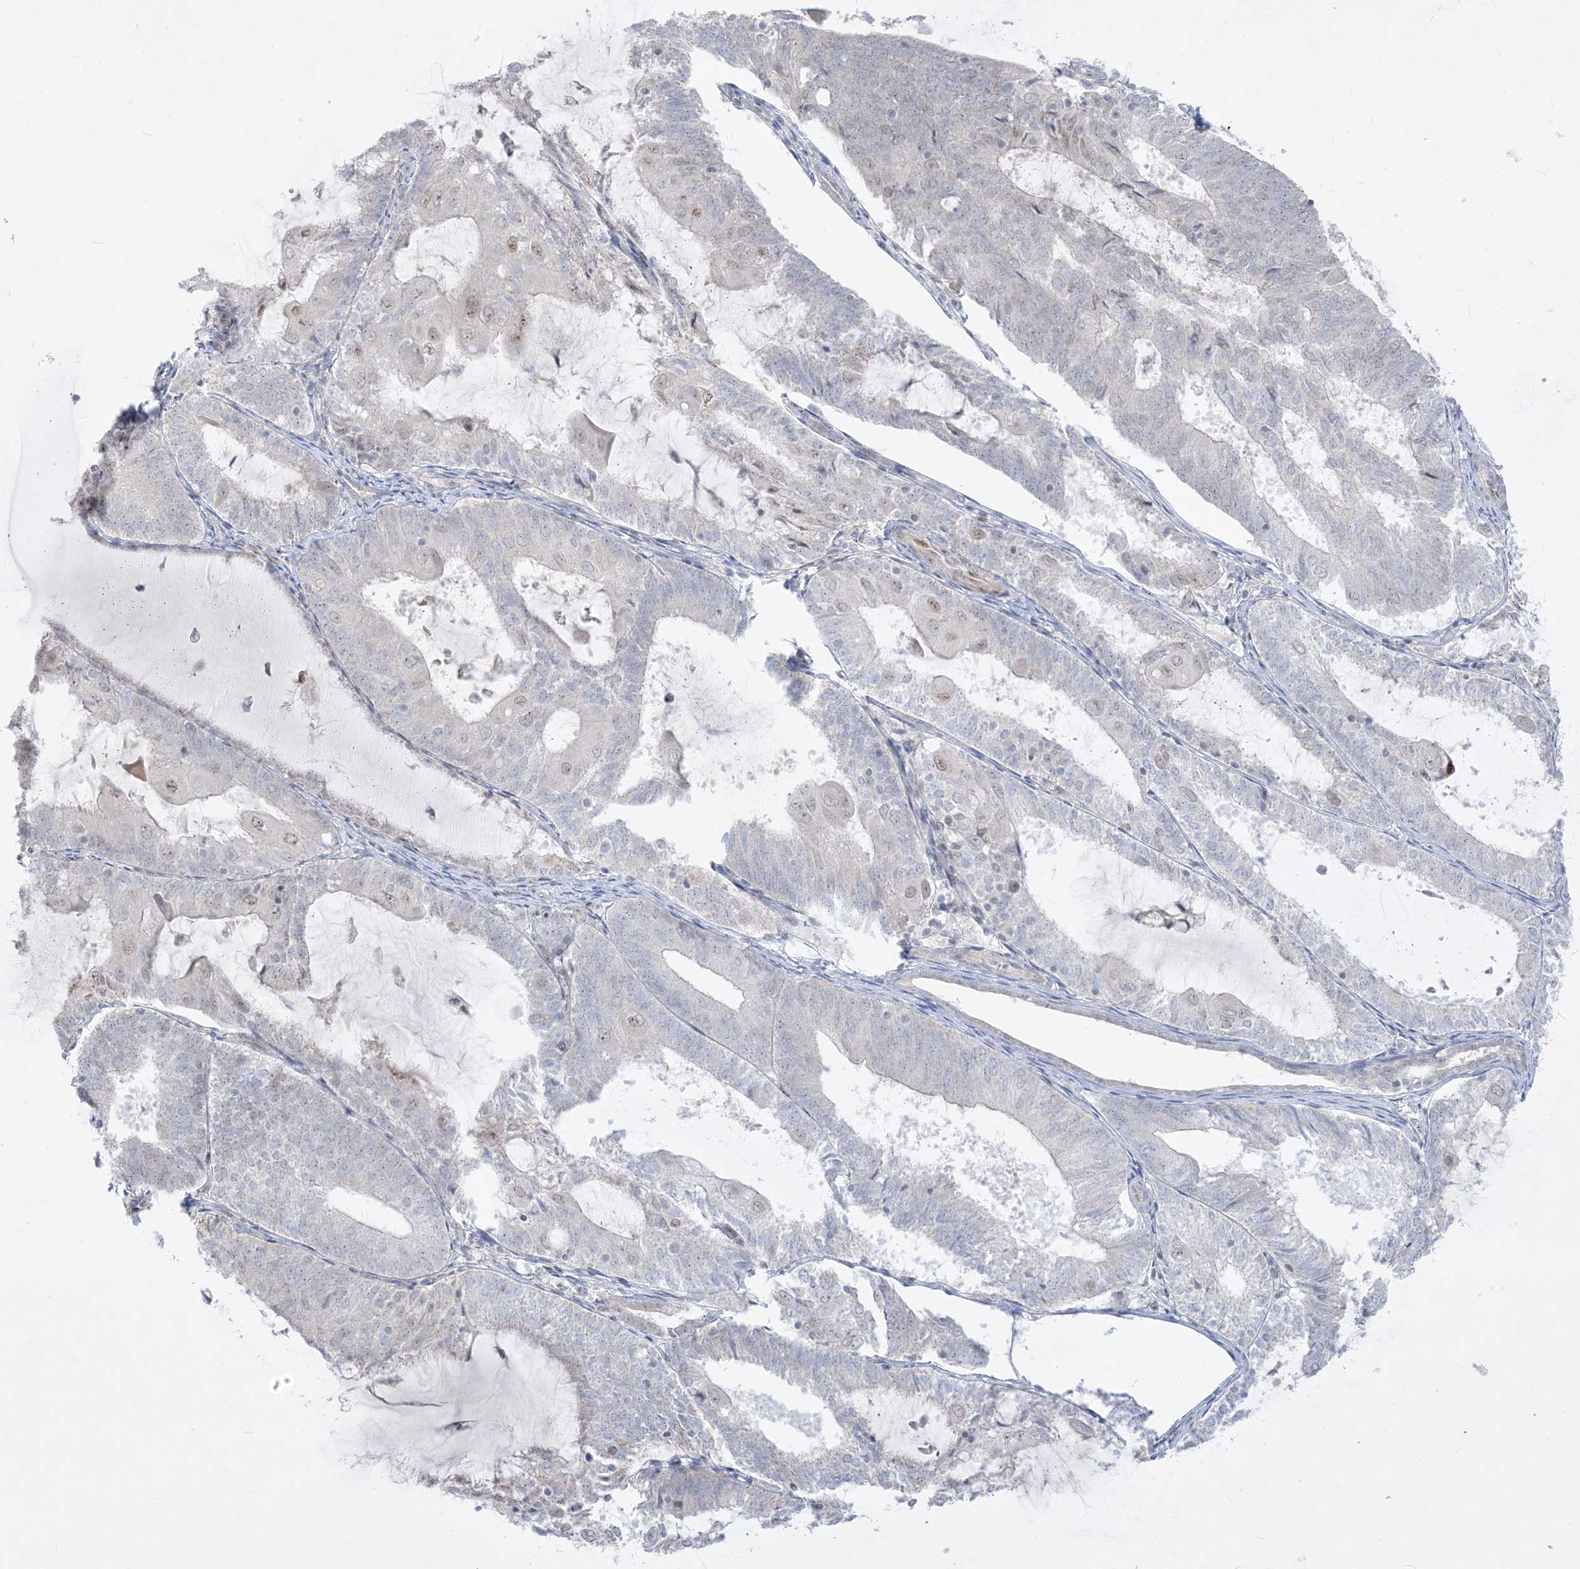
{"staining": {"intensity": "moderate", "quantity": "<25%", "location": "nuclear"}, "tissue": "endometrial cancer", "cell_type": "Tumor cells", "image_type": "cancer", "snomed": [{"axis": "morphology", "description": "Adenocarcinoma, NOS"}, {"axis": "topography", "description": "Endometrium"}], "caption": "Human endometrial cancer stained for a protein (brown) shows moderate nuclear positive expression in approximately <25% of tumor cells.", "gene": "BHLHE40", "patient": {"sex": "female", "age": 81}}